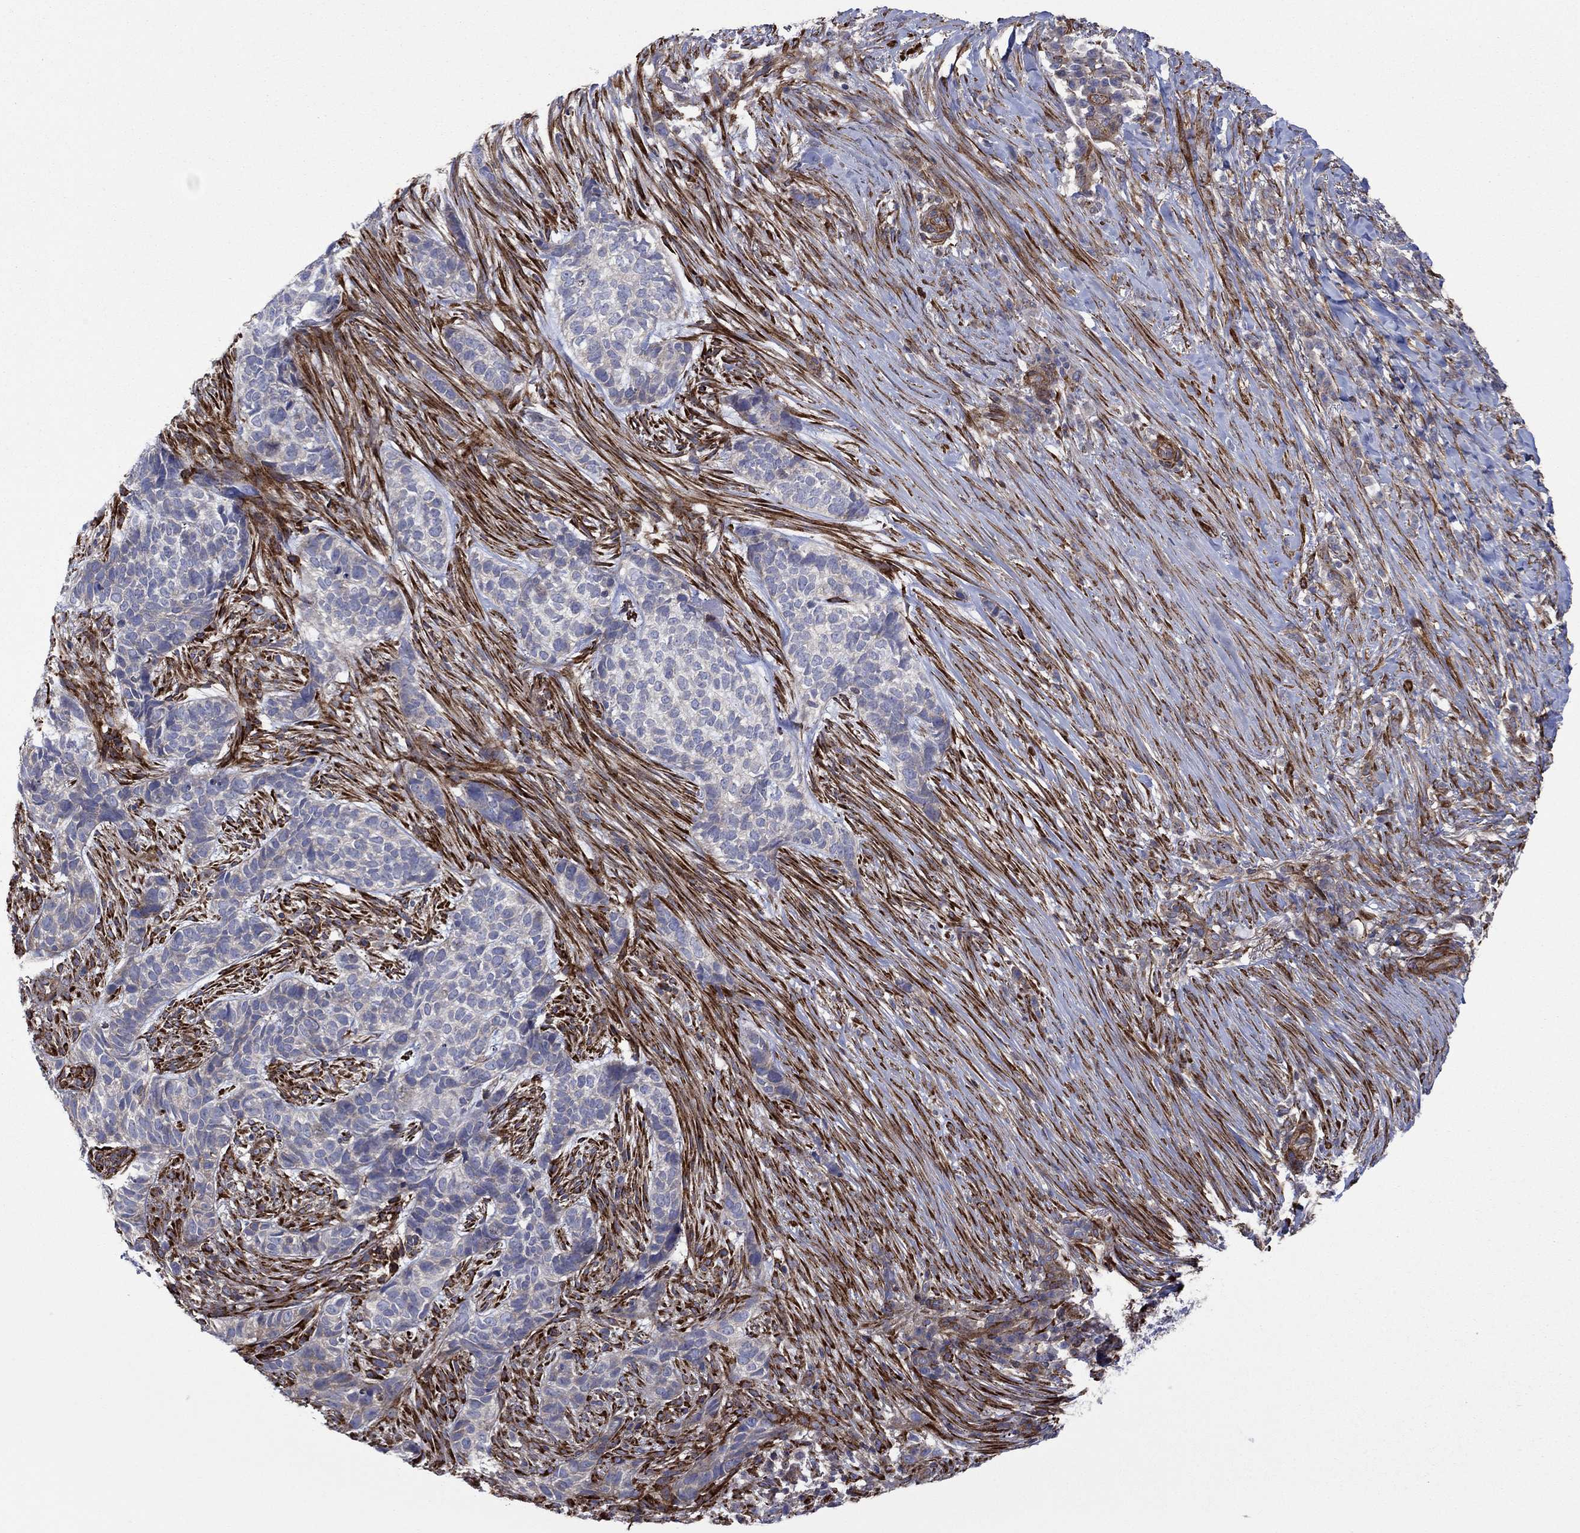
{"staining": {"intensity": "negative", "quantity": "none", "location": "none"}, "tissue": "skin cancer", "cell_type": "Tumor cells", "image_type": "cancer", "snomed": [{"axis": "morphology", "description": "Basal cell carcinoma"}, {"axis": "topography", "description": "Skin"}], "caption": "Immunohistochemistry of skin basal cell carcinoma exhibits no staining in tumor cells. (DAB immunohistochemistry, high magnification).", "gene": "PAG1", "patient": {"sex": "female", "age": 69}}